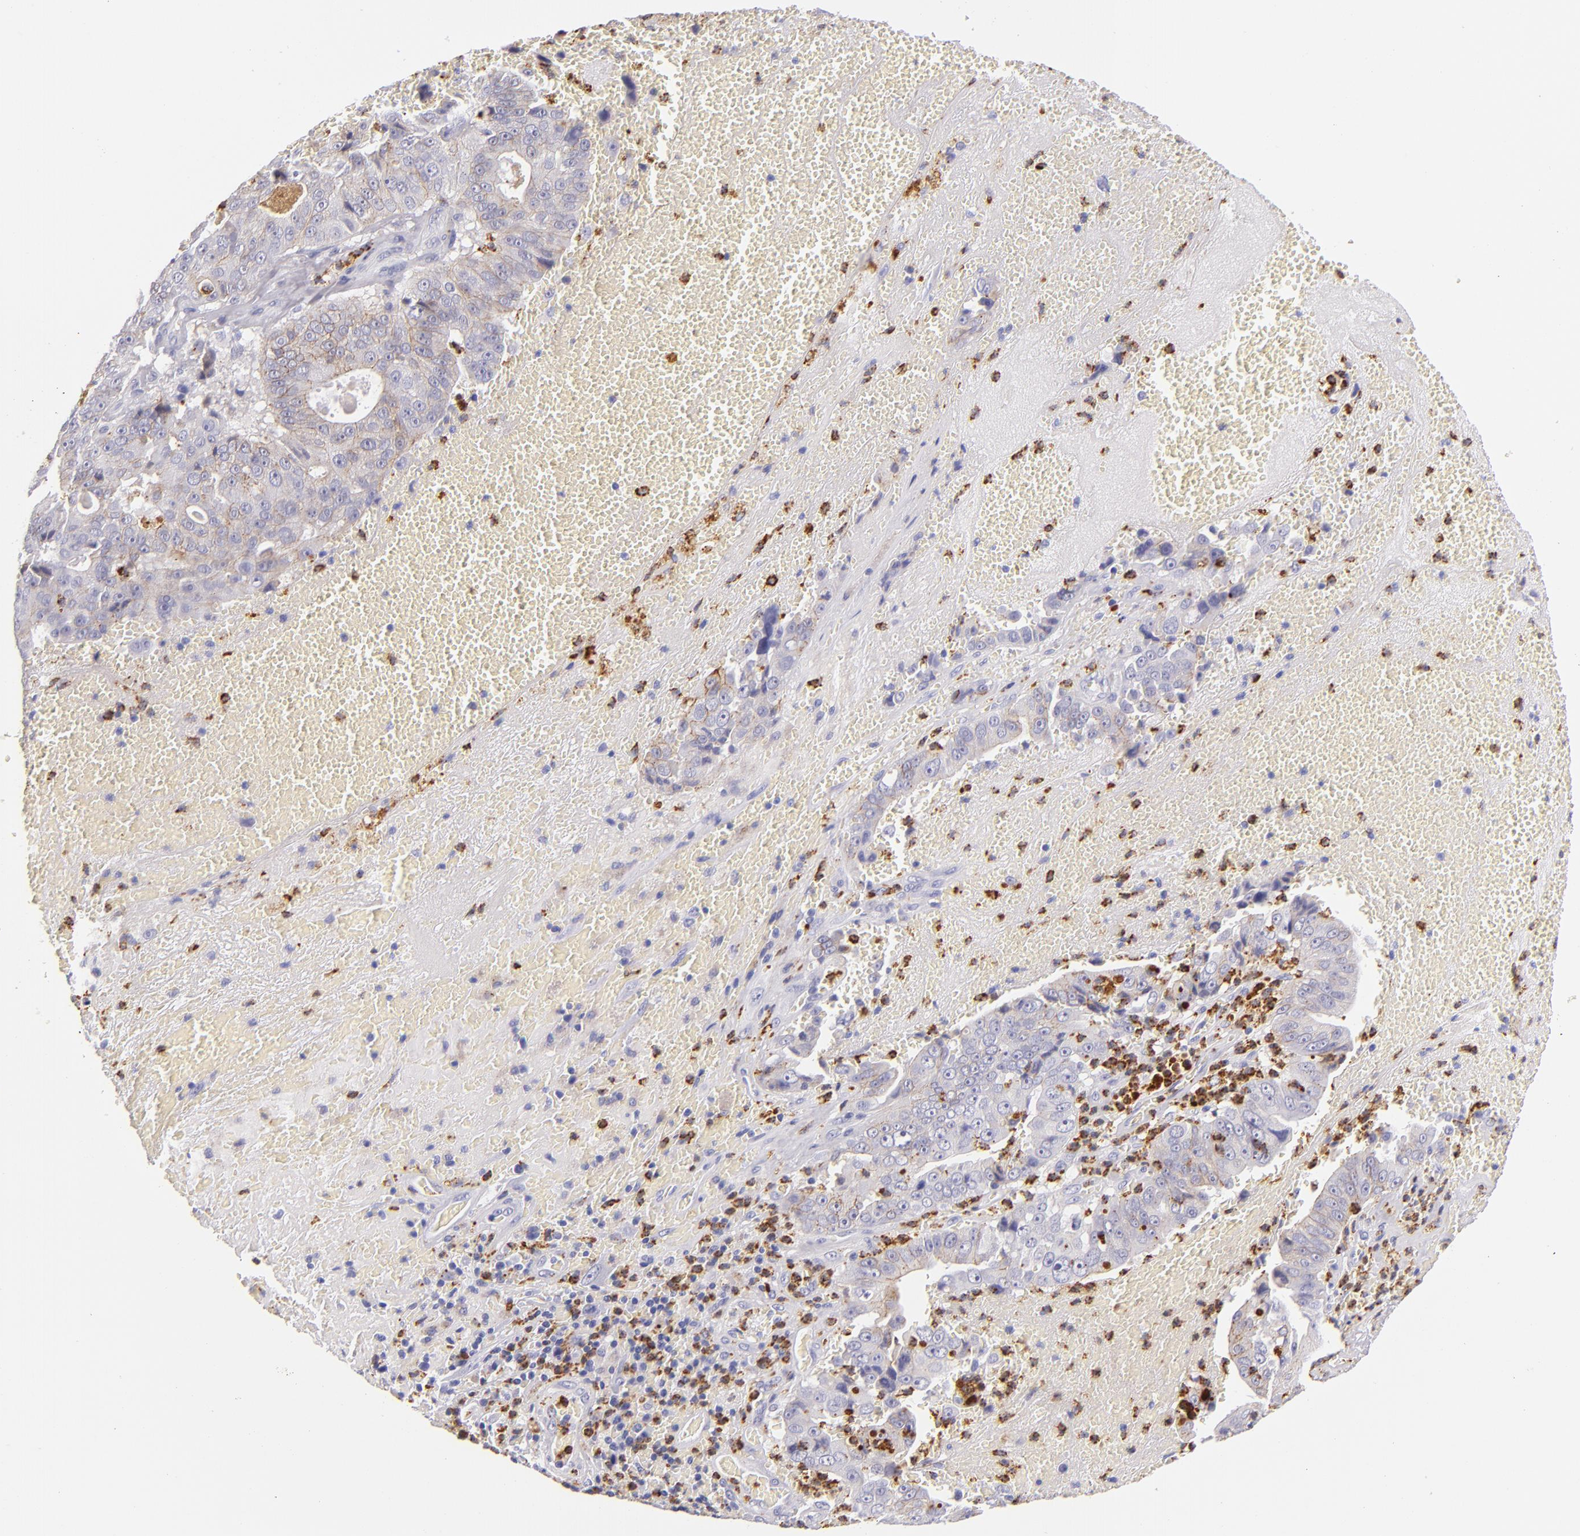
{"staining": {"intensity": "moderate", "quantity": "25%-75%", "location": "cytoplasmic/membranous"}, "tissue": "liver cancer", "cell_type": "Tumor cells", "image_type": "cancer", "snomed": [{"axis": "morphology", "description": "Cholangiocarcinoma"}, {"axis": "topography", "description": "Liver"}], "caption": "Protein expression analysis of human liver cancer reveals moderate cytoplasmic/membranous expression in approximately 25%-75% of tumor cells. (Stains: DAB in brown, nuclei in blue, Microscopy: brightfield microscopy at high magnification).", "gene": "CDH3", "patient": {"sex": "female", "age": 79}}